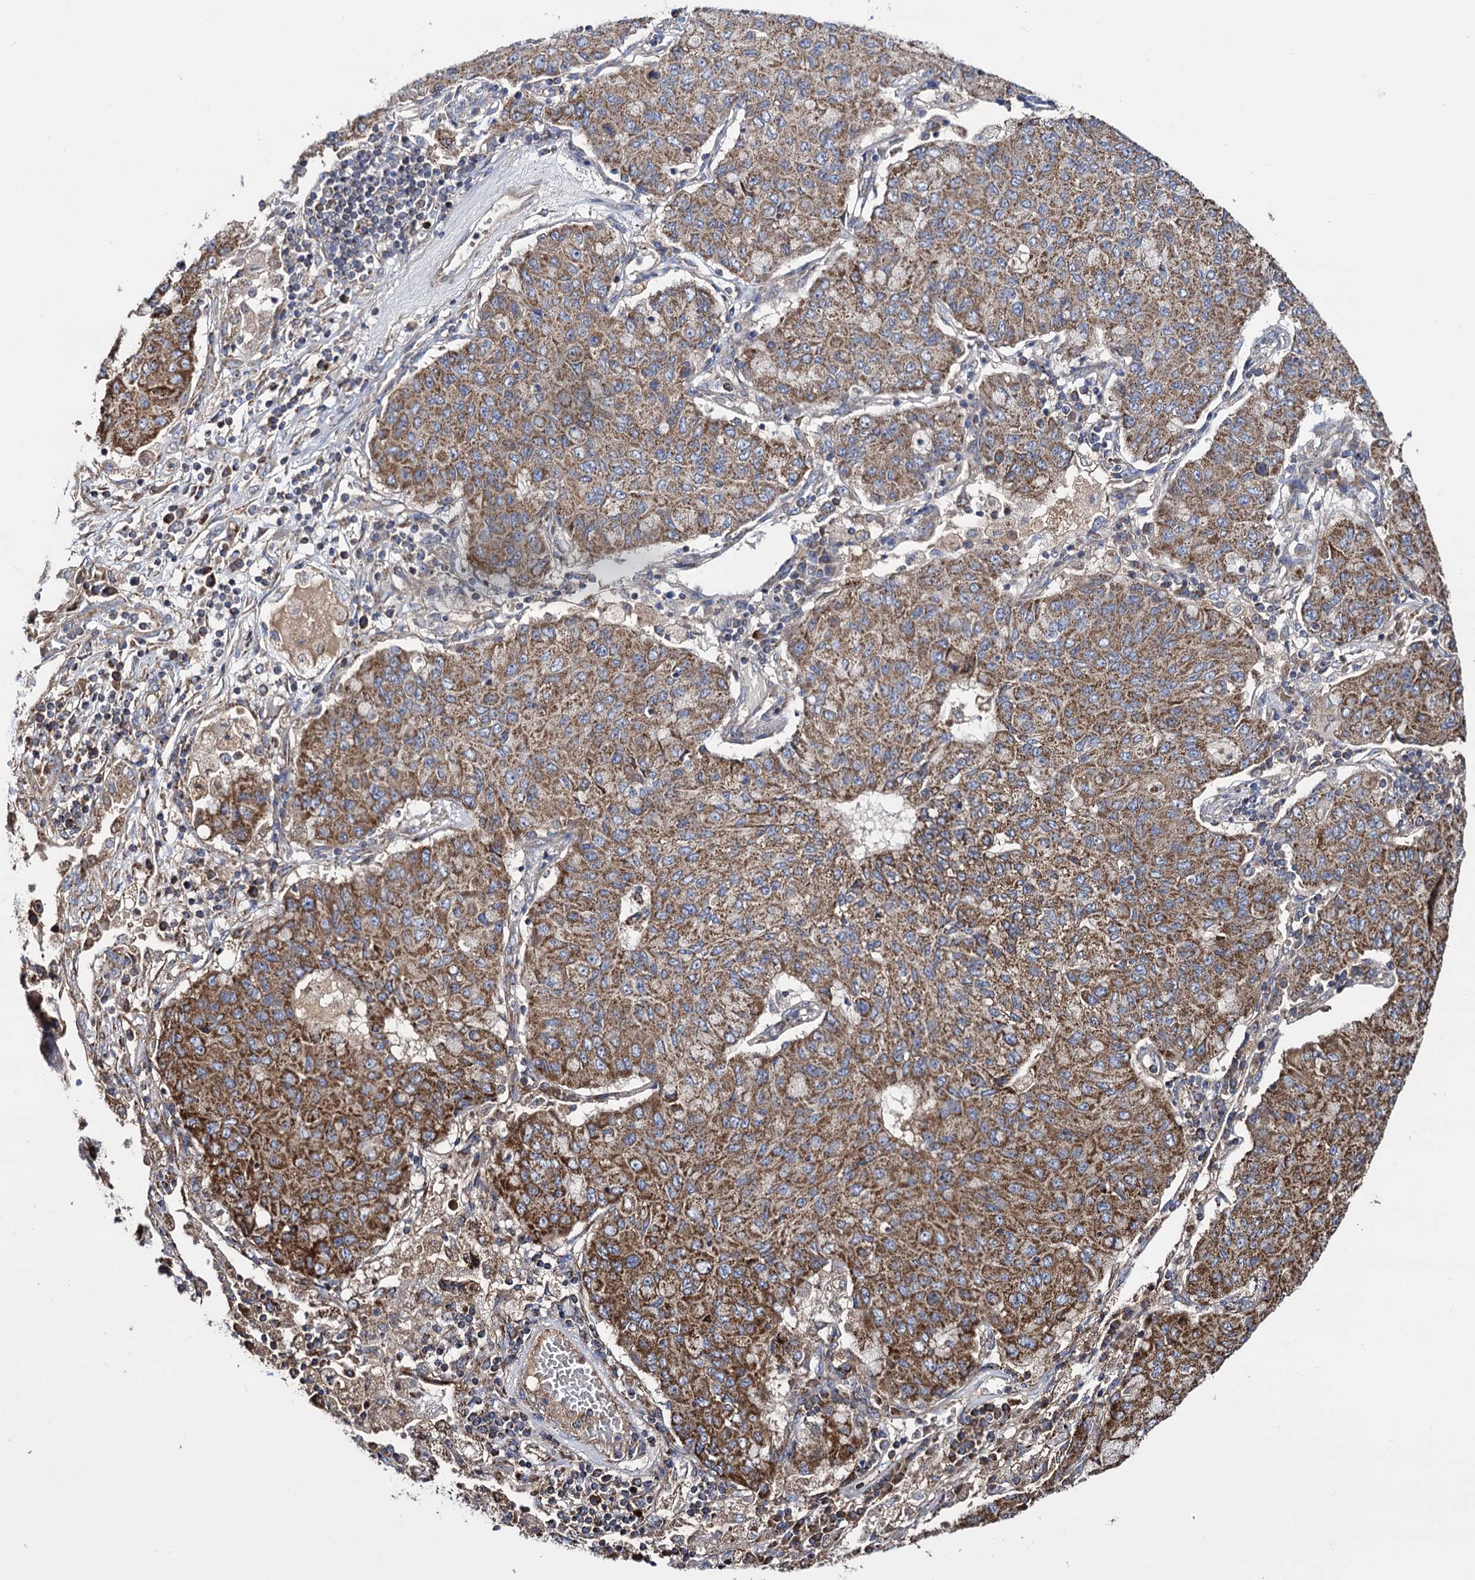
{"staining": {"intensity": "moderate", "quantity": ">75%", "location": "cytoplasmic/membranous"}, "tissue": "lung cancer", "cell_type": "Tumor cells", "image_type": "cancer", "snomed": [{"axis": "morphology", "description": "Squamous cell carcinoma, NOS"}, {"axis": "topography", "description": "Lung"}], "caption": "Human lung cancer (squamous cell carcinoma) stained with a protein marker shows moderate staining in tumor cells.", "gene": "IQCH", "patient": {"sex": "male", "age": 74}}